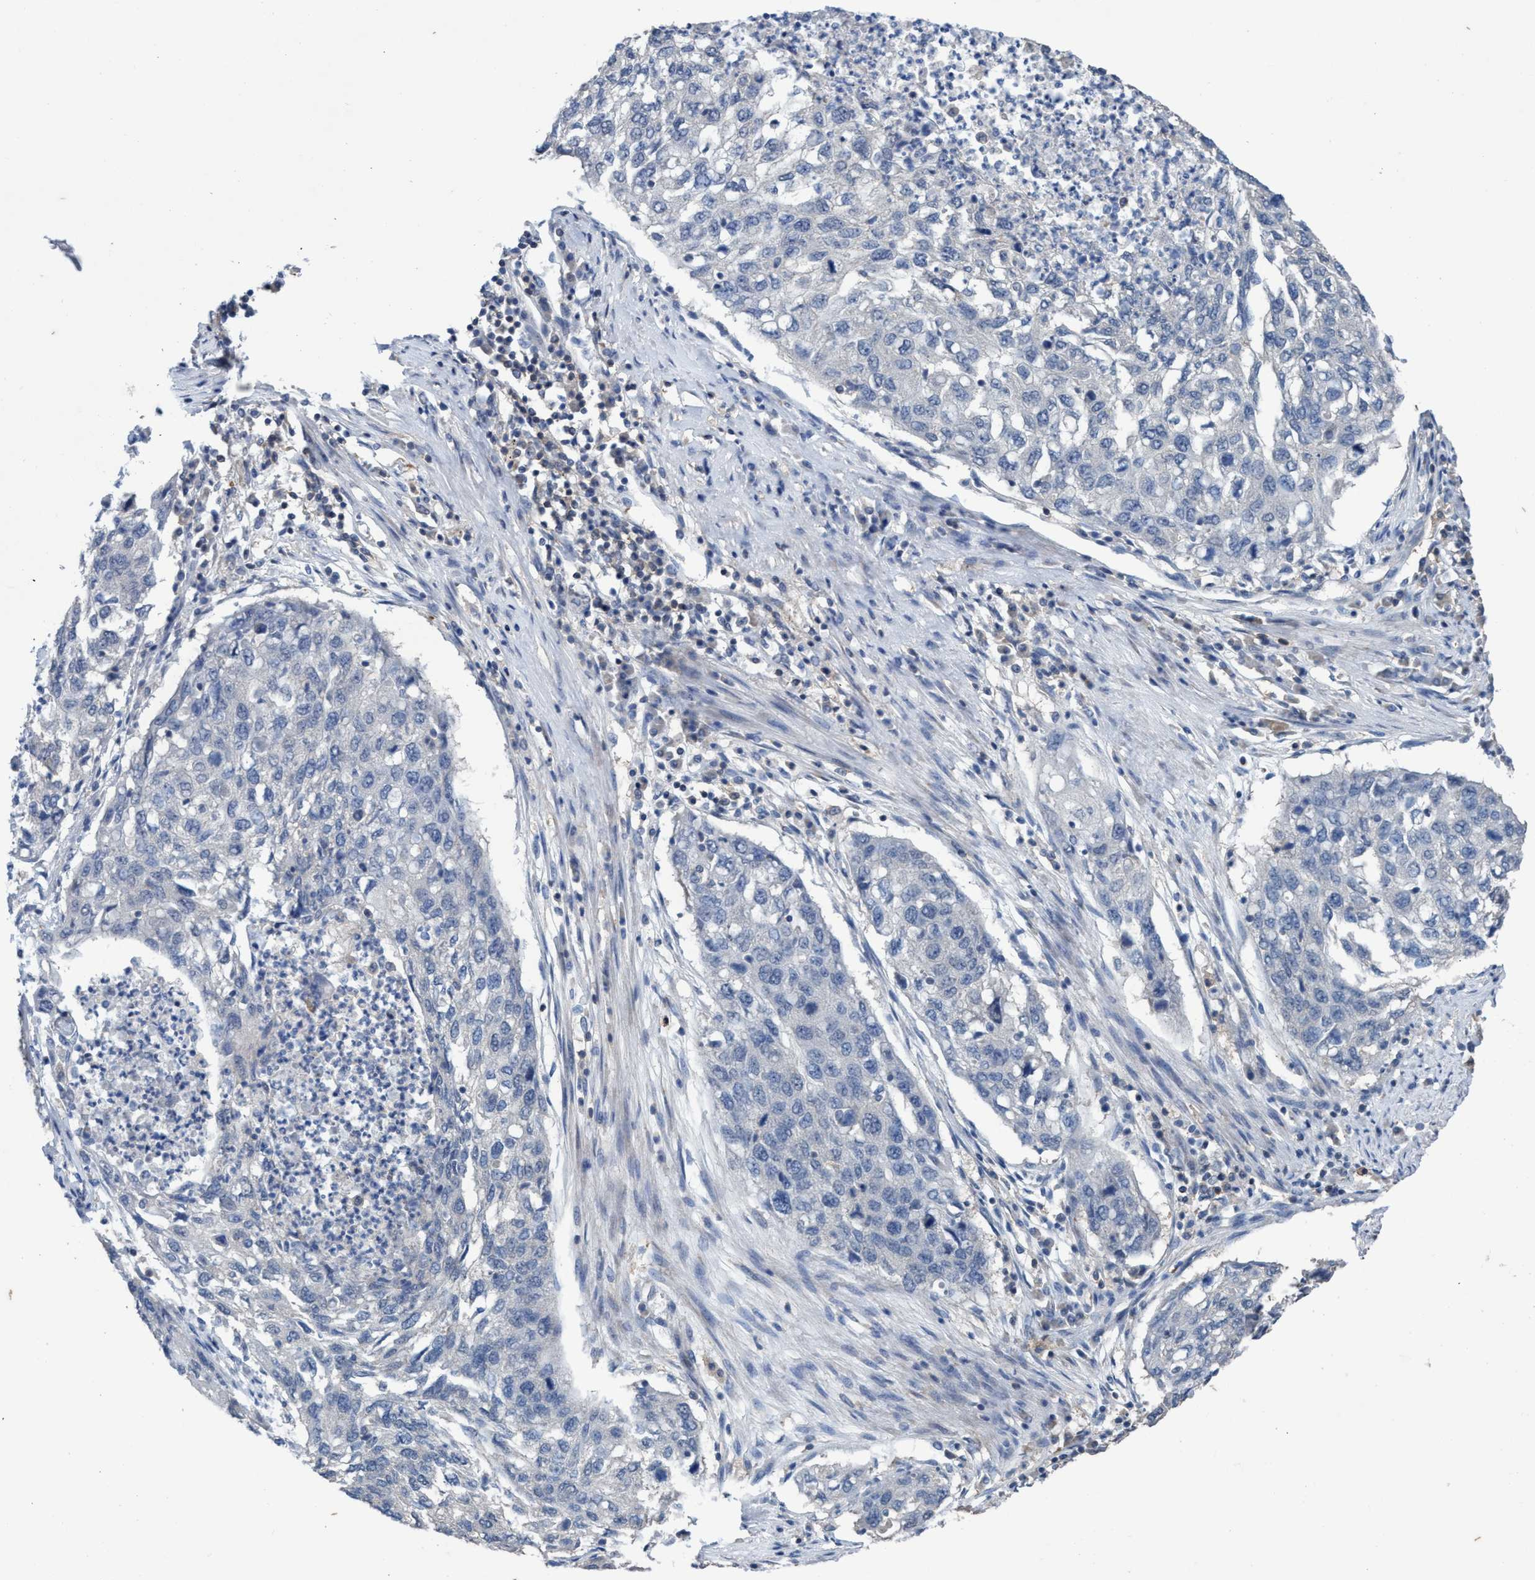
{"staining": {"intensity": "negative", "quantity": "none", "location": "none"}, "tissue": "lung cancer", "cell_type": "Tumor cells", "image_type": "cancer", "snomed": [{"axis": "morphology", "description": "Squamous cell carcinoma, NOS"}, {"axis": "topography", "description": "Lung"}], "caption": "The immunohistochemistry image has no significant staining in tumor cells of lung cancer (squamous cell carcinoma) tissue. Brightfield microscopy of immunohistochemistry stained with DAB (brown) and hematoxylin (blue), captured at high magnification.", "gene": "GLOD4", "patient": {"sex": "female", "age": 63}}